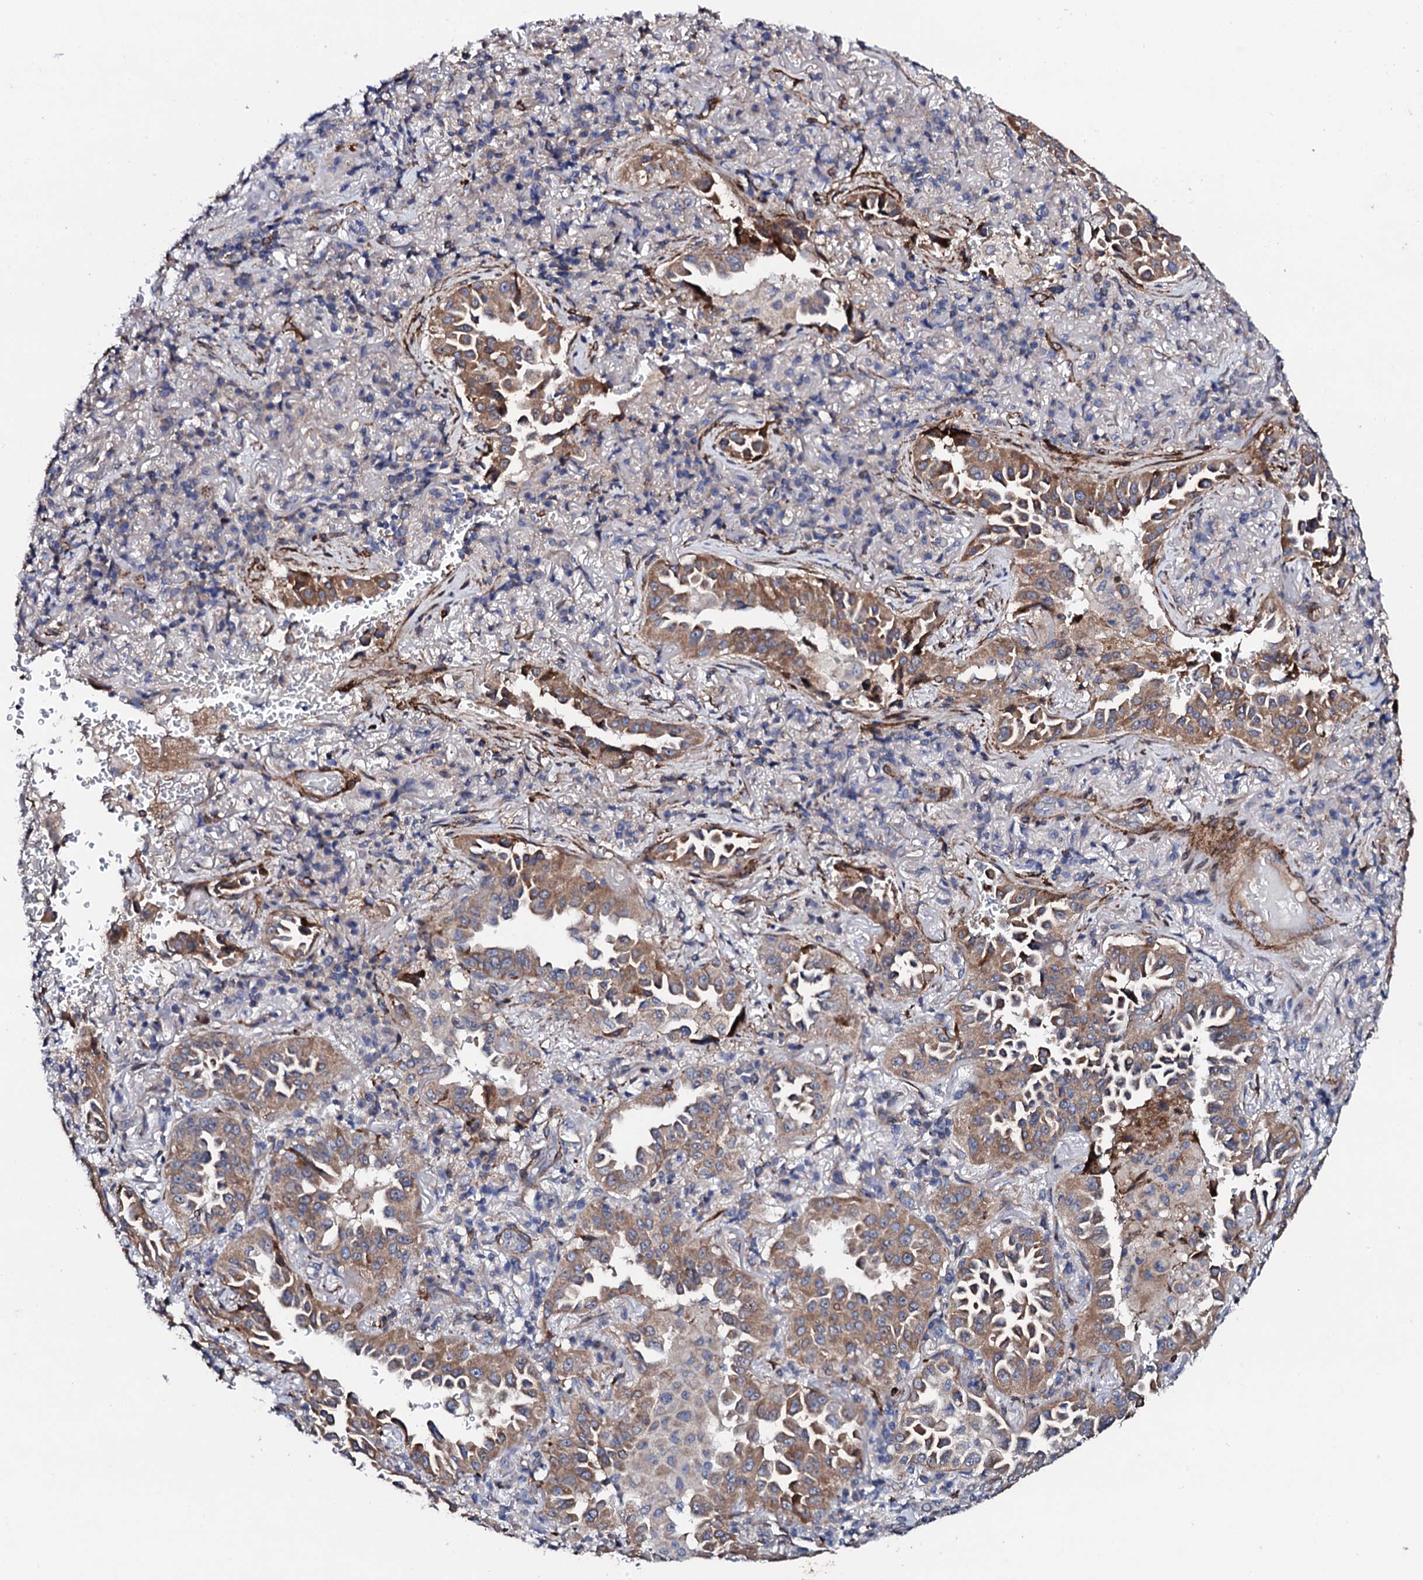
{"staining": {"intensity": "moderate", "quantity": ">75%", "location": "cytoplasmic/membranous"}, "tissue": "lung cancer", "cell_type": "Tumor cells", "image_type": "cancer", "snomed": [{"axis": "morphology", "description": "Adenocarcinoma, NOS"}, {"axis": "topography", "description": "Lung"}], "caption": "Immunohistochemical staining of human adenocarcinoma (lung) shows moderate cytoplasmic/membranous protein positivity in approximately >75% of tumor cells.", "gene": "DBX1", "patient": {"sex": "female", "age": 69}}